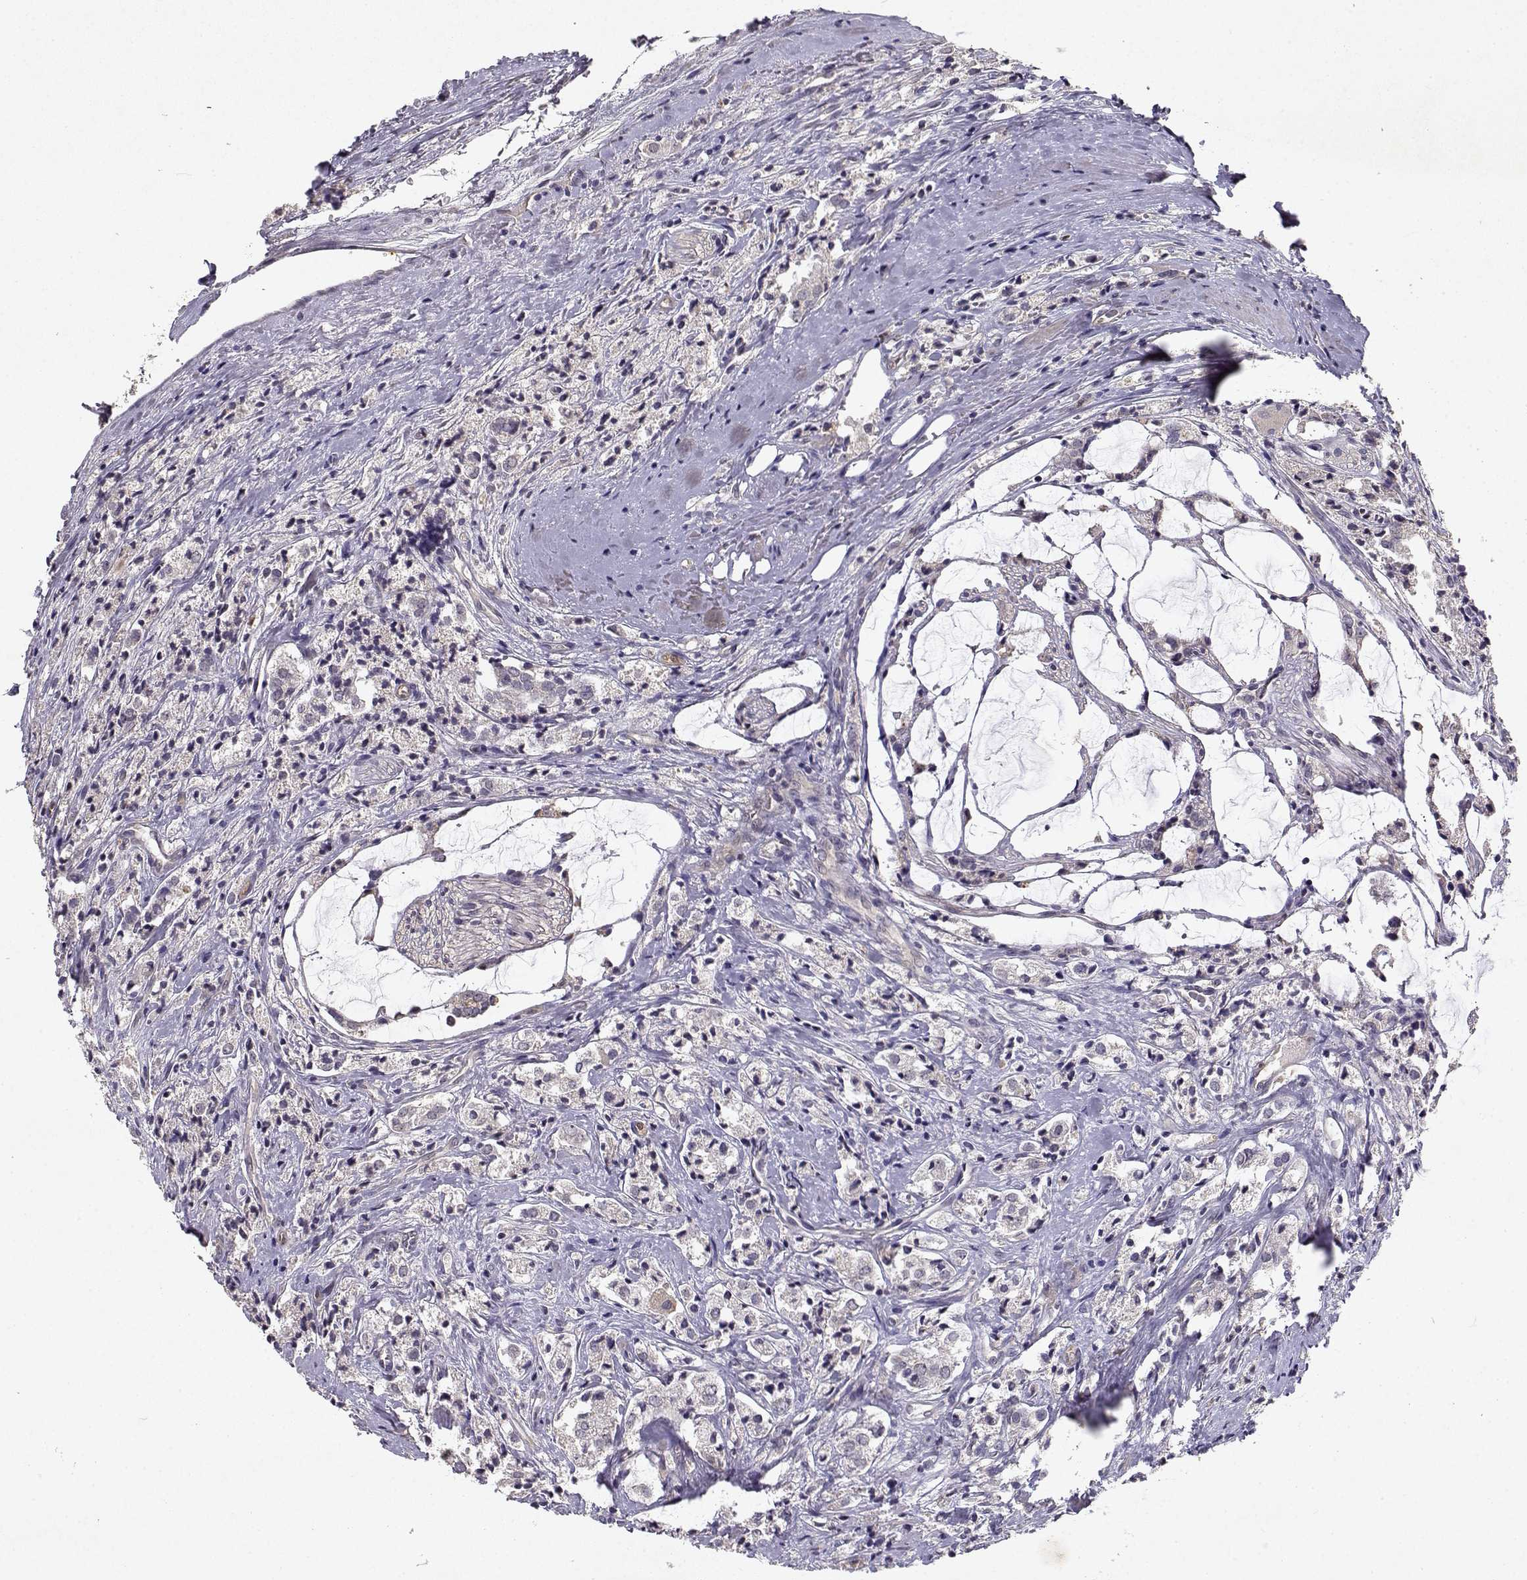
{"staining": {"intensity": "negative", "quantity": "none", "location": "none"}, "tissue": "prostate cancer", "cell_type": "Tumor cells", "image_type": "cancer", "snomed": [{"axis": "morphology", "description": "Adenocarcinoma, NOS"}, {"axis": "topography", "description": "Prostate"}], "caption": "This is a micrograph of immunohistochemistry (IHC) staining of adenocarcinoma (prostate), which shows no positivity in tumor cells.", "gene": "BMX", "patient": {"sex": "male", "age": 66}}